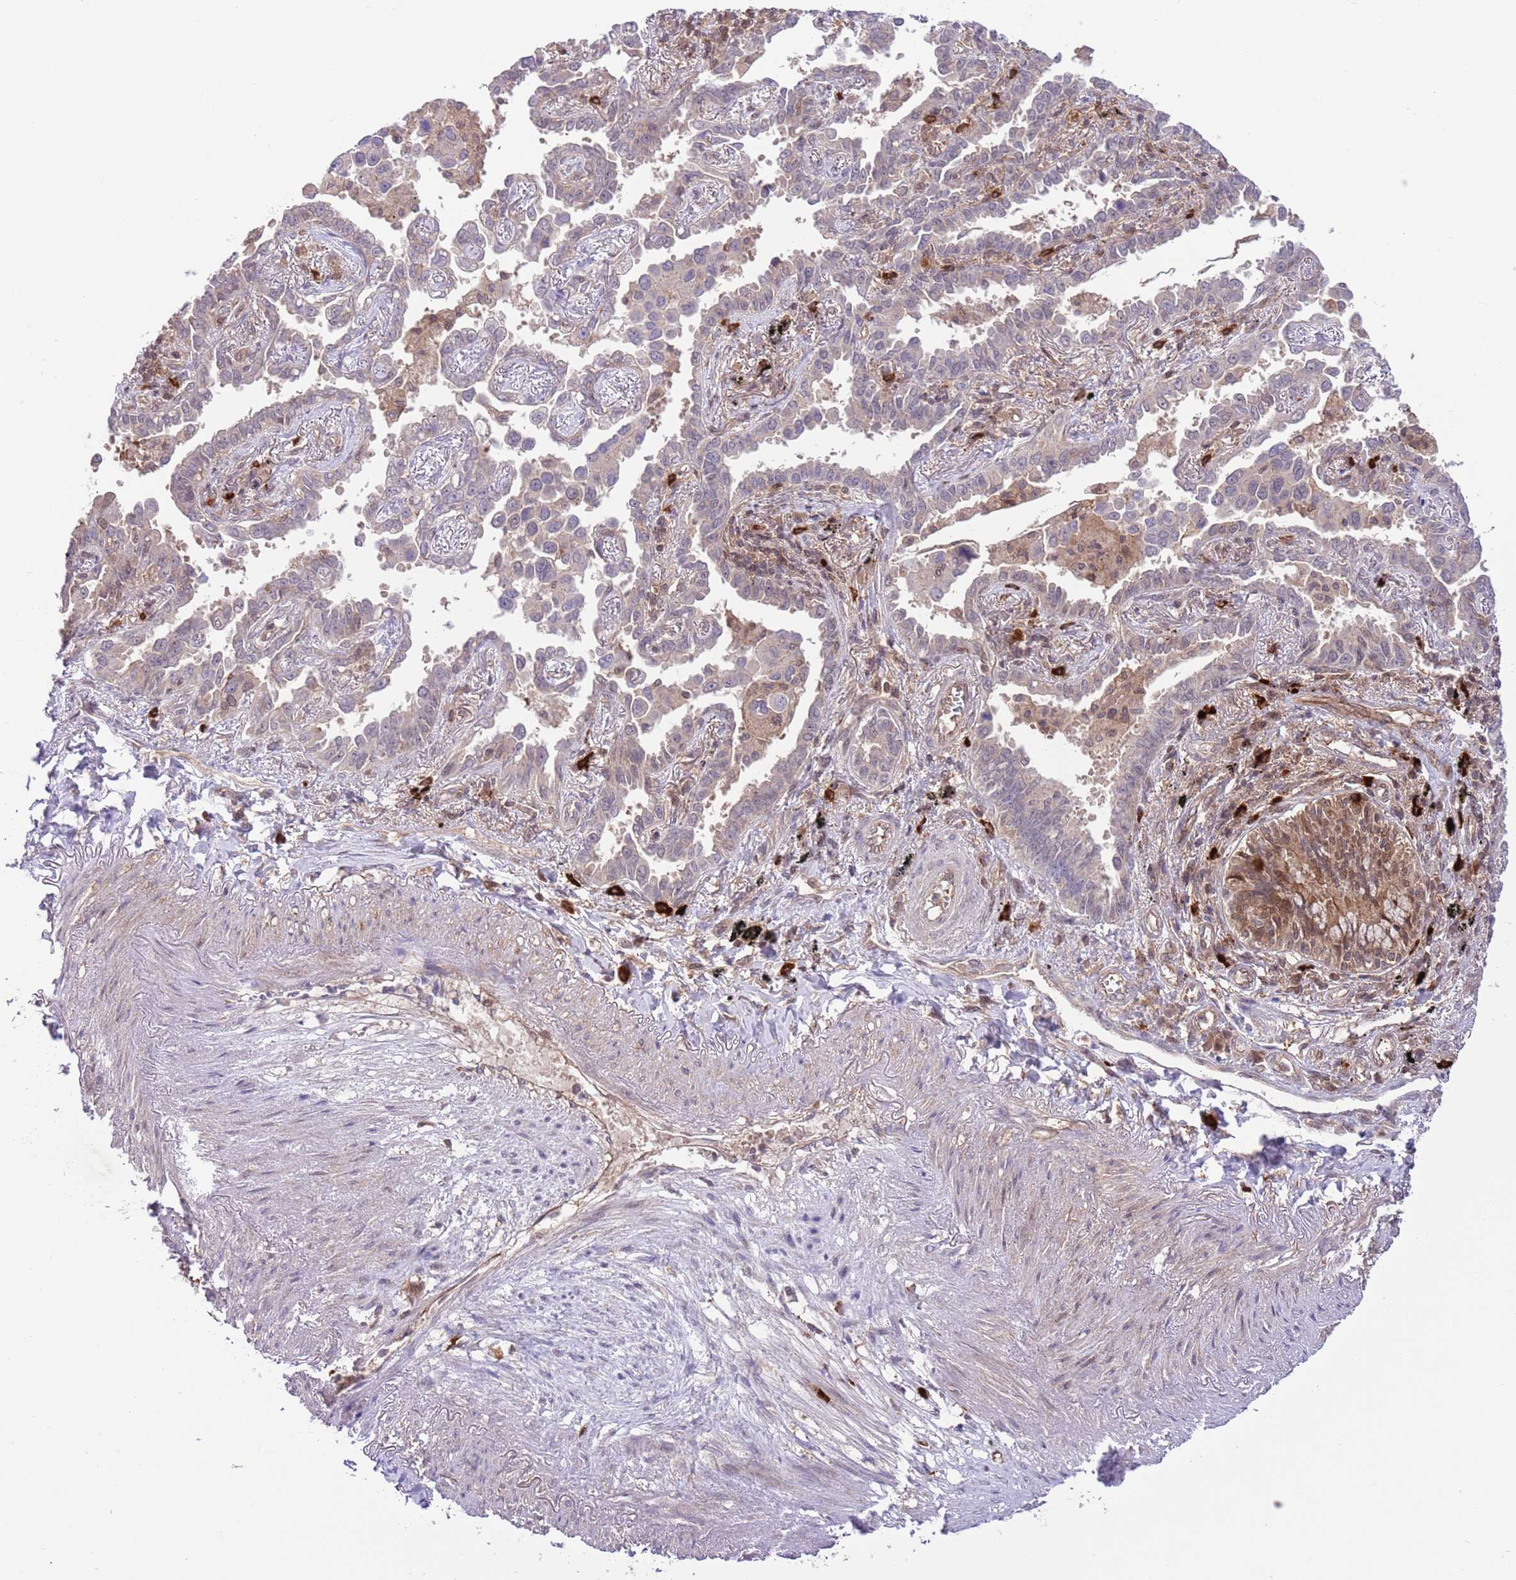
{"staining": {"intensity": "negative", "quantity": "none", "location": "none"}, "tissue": "lung cancer", "cell_type": "Tumor cells", "image_type": "cancer", "snomed": [{"axis": "morphology", "description": "Adenocarcinoma, NOS"}, {"axis": "topography", "description": "Lung"}], "caption": "Immunohistochemistry of lung adenocarcinoma displays no positivity in tumor cells. (DAB (3,3'-diaminobenzidine) IHC, high magnification).", "gene": "HDHD2", "patient": {"sex": "male", "age": 67}}